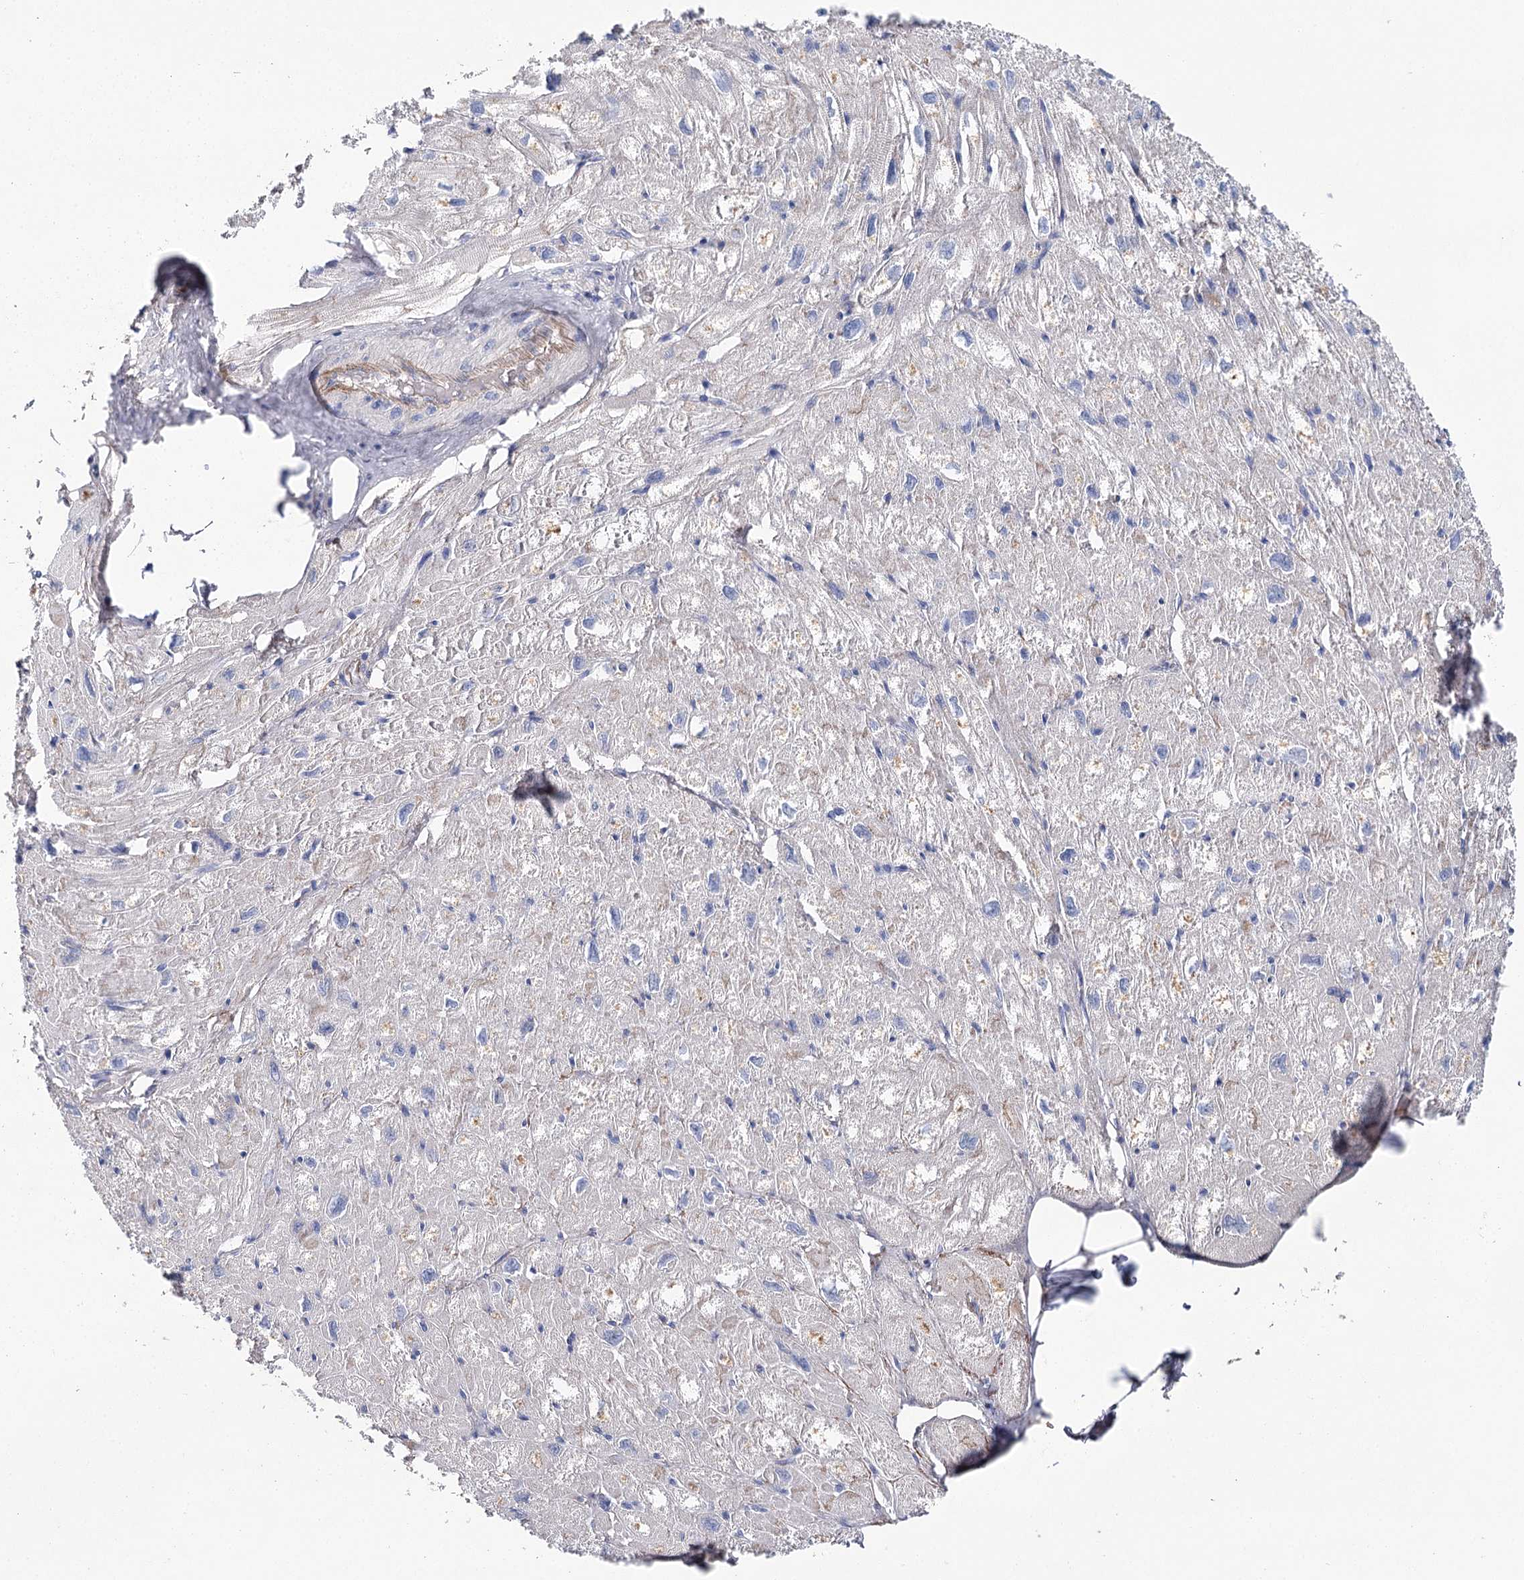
{"staining": {"intensity": "negative", "quantity": "none", "location": "none"}, "tissue": "heart muscle", "cell_type": "Cardiomyocytes", "image_type": "normal", "snomed": [{"axis": "morphology", "description": "Normal tissue, NOS"}, {"axis": "topography", "description": "Heart"}], "caption": "This is an IHC image of benign human heart muscle. There is no positivity in cardiomyocytes.", "gene": "EPYC", "patient": {"sex": "male", "age": 50}}